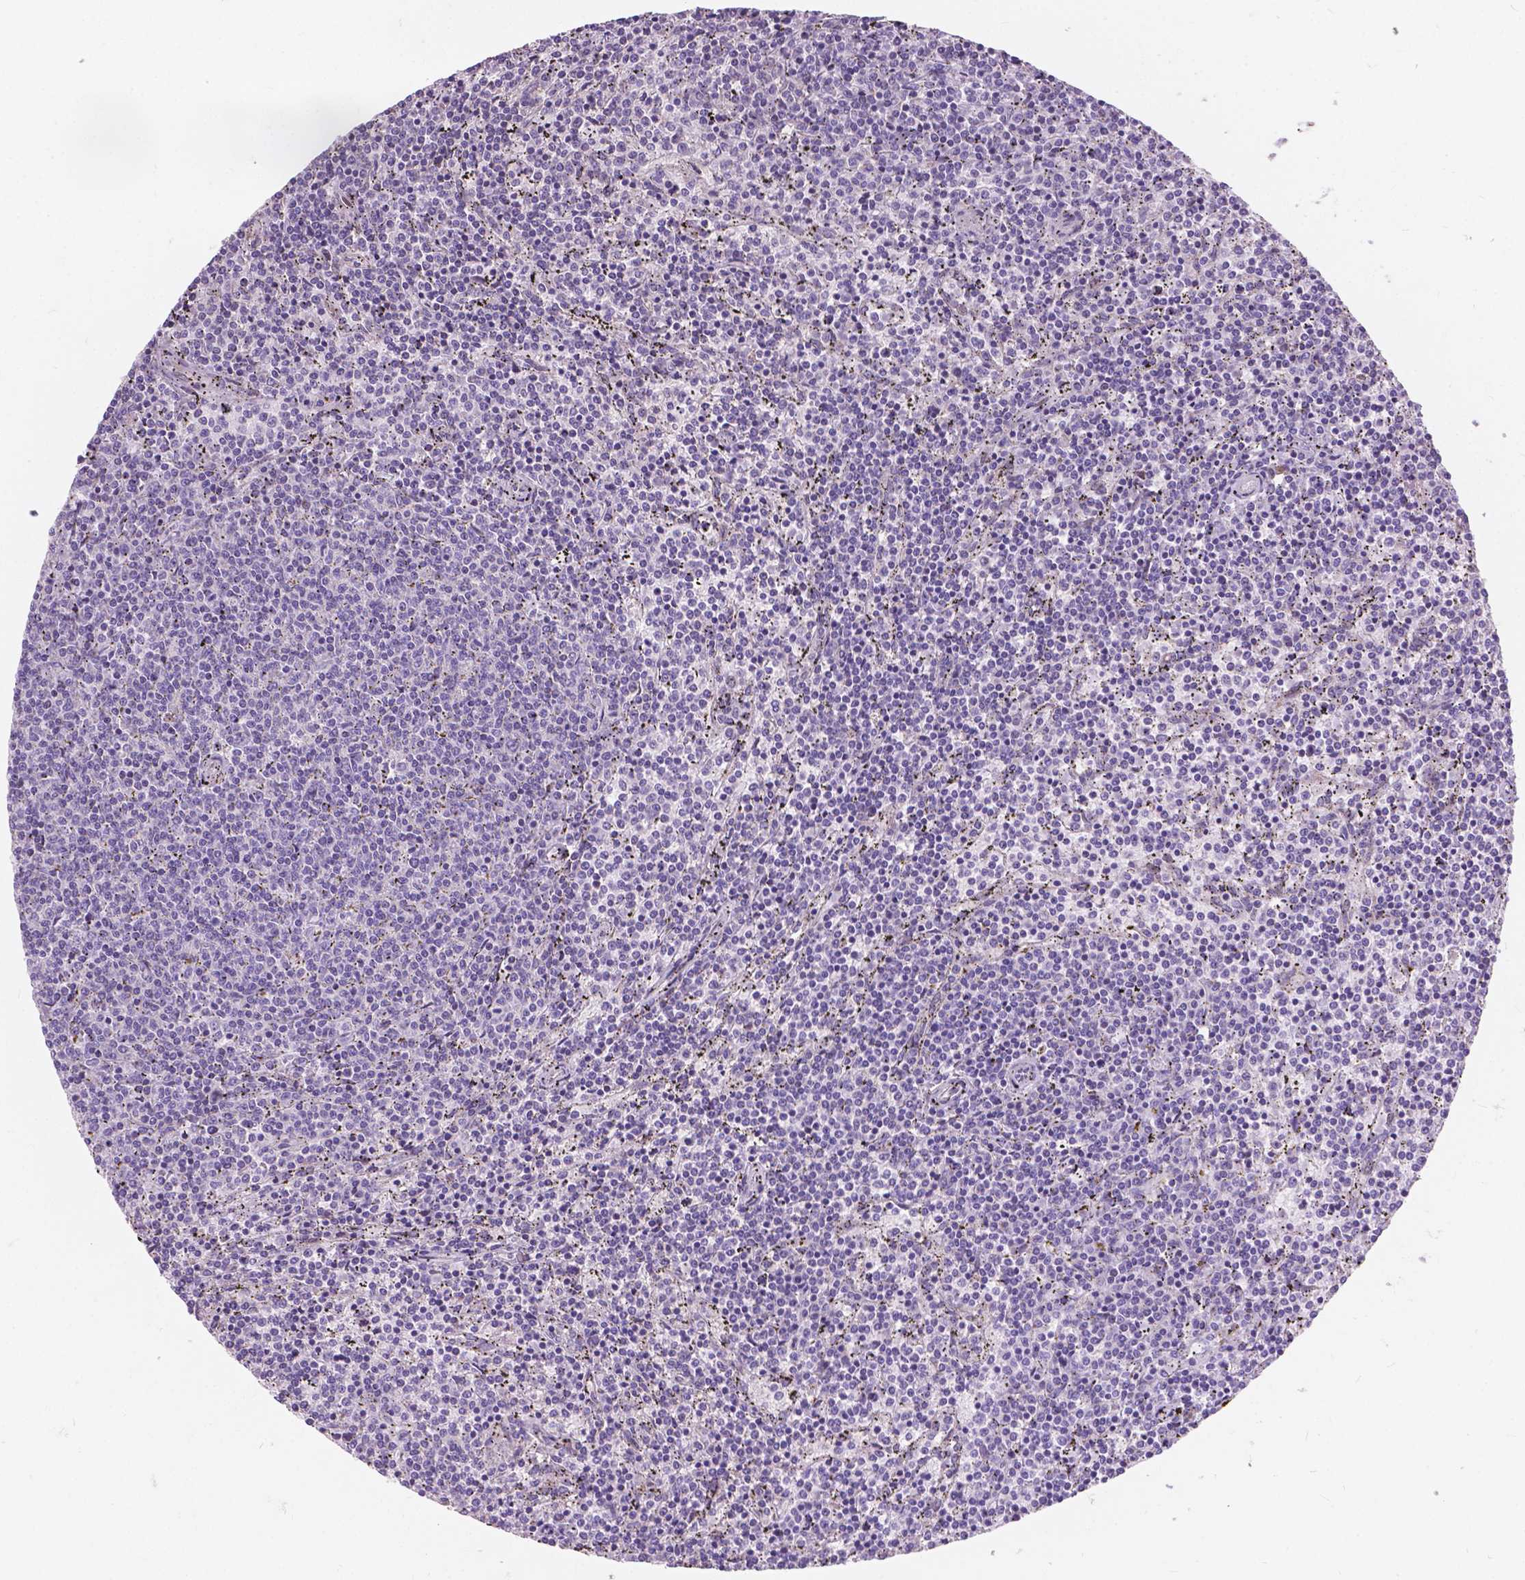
{"staining": {"intensity": "negative", "quantity": "none", "location": "none"}, "tissue": "lymphoma", "cell_type": "Tumor cells", "image_type": "cancer", "snomed": [{"axis": "morphology", "description": "Malignant lymphoma, non-Hodgkin's type, Low grade"}, {"axis": "topography", "description": "Spleen"}], "caption": "Immunohistochemical staining of human lymphoma exhibits no significant positivity in tumor cells.", "gene": "MYH14", "patient": {"sex": "female", "age": 50}}